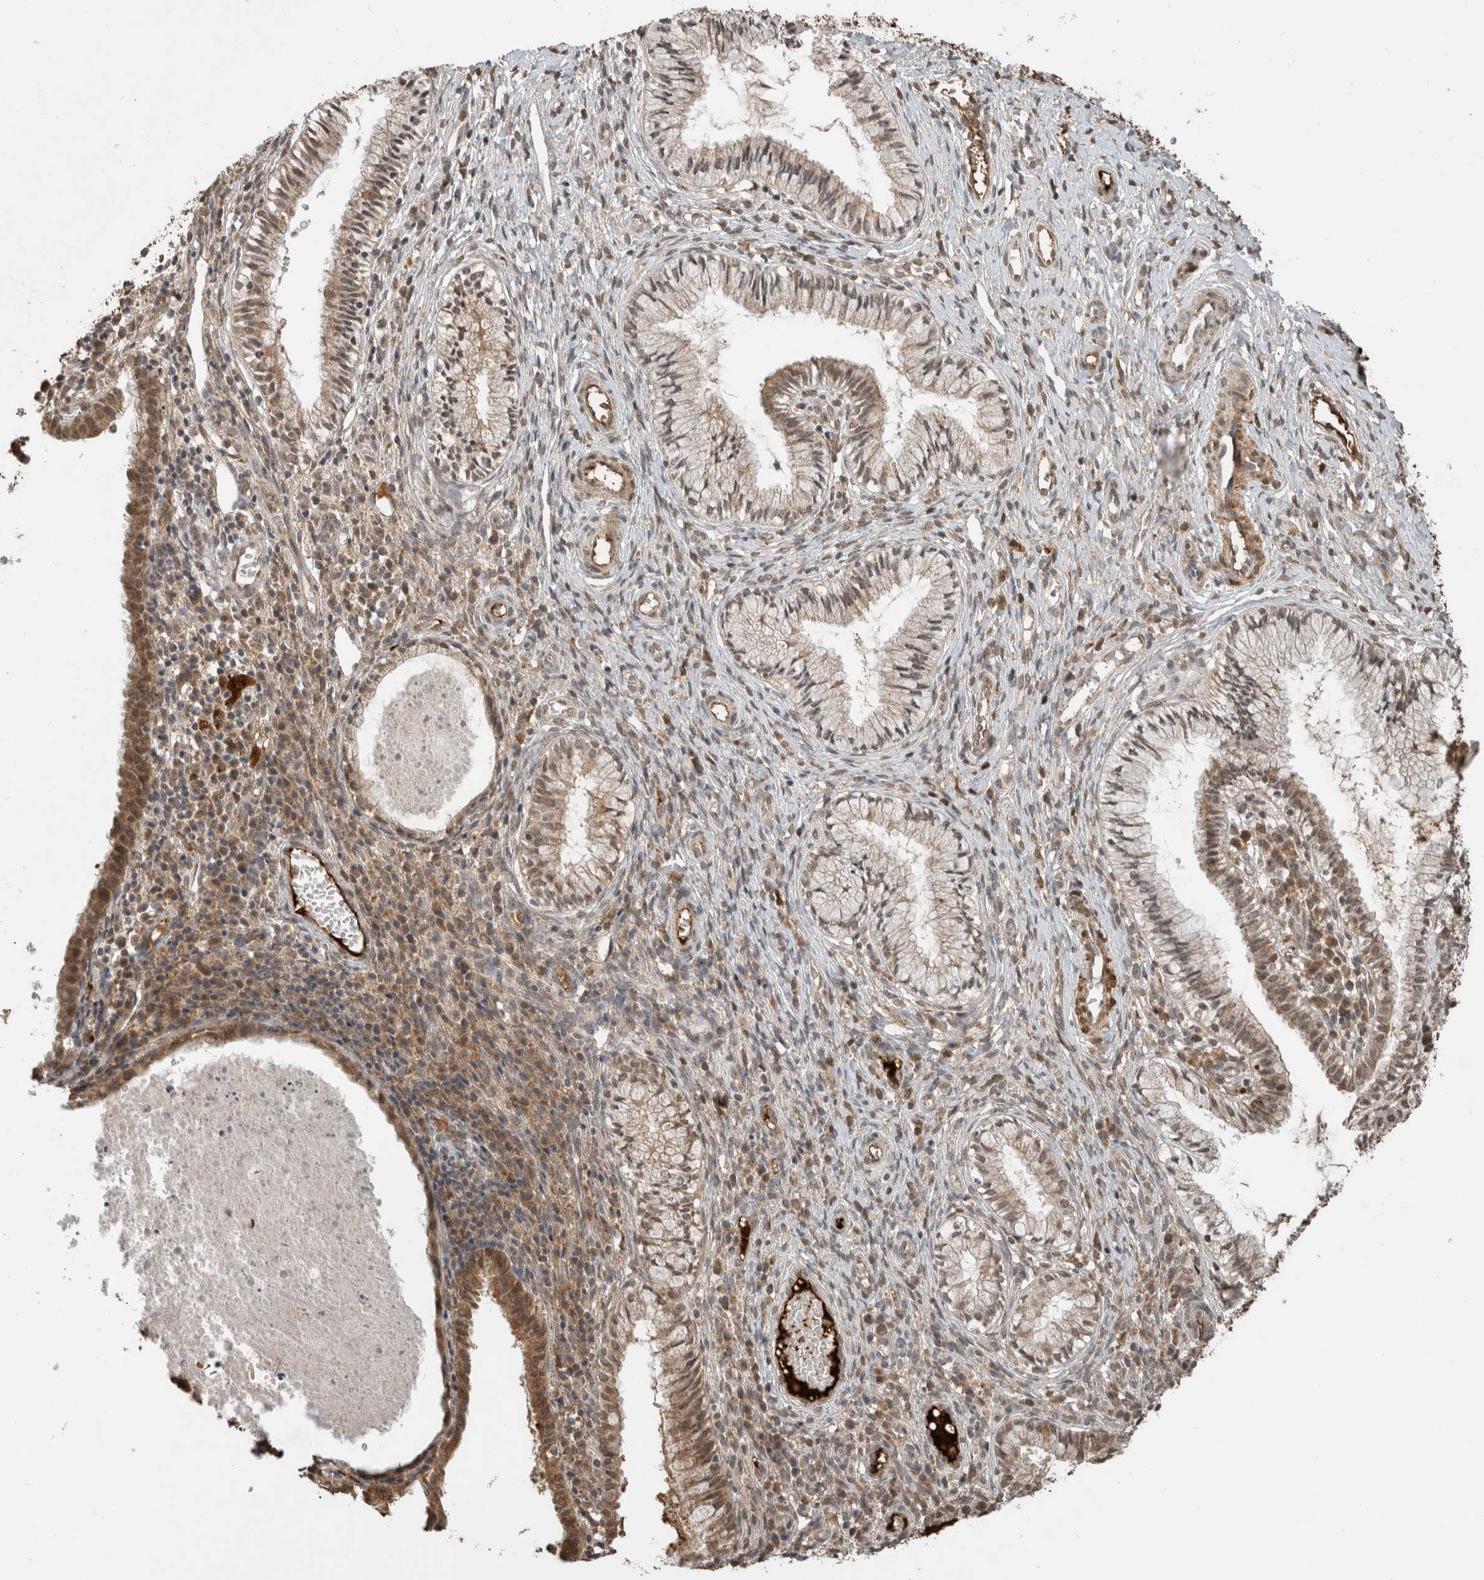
{"staining": {"intensity": "moderate", "quantity": "25%-75%", "location": "cytoplasmic/membranous"}, "tissue": "cervix", "cell_type": "Glandular cells", "image_type": "normal", "snomed": [{"axis": "morphology", "description": "Normal tissue, NOS"}, {"axis": "topography", "description": "Cervix"}], "caption": "Brown immunohistochemical staining in unremarkable cervix shows moderate cytoplasmic/membranous positivity in approximately 25%-75% of glandular cells. (IHC, brightfield microscopy, high magnification).", "gene": "FAM3A", "patient": {"sex": "female", "age": 27}}